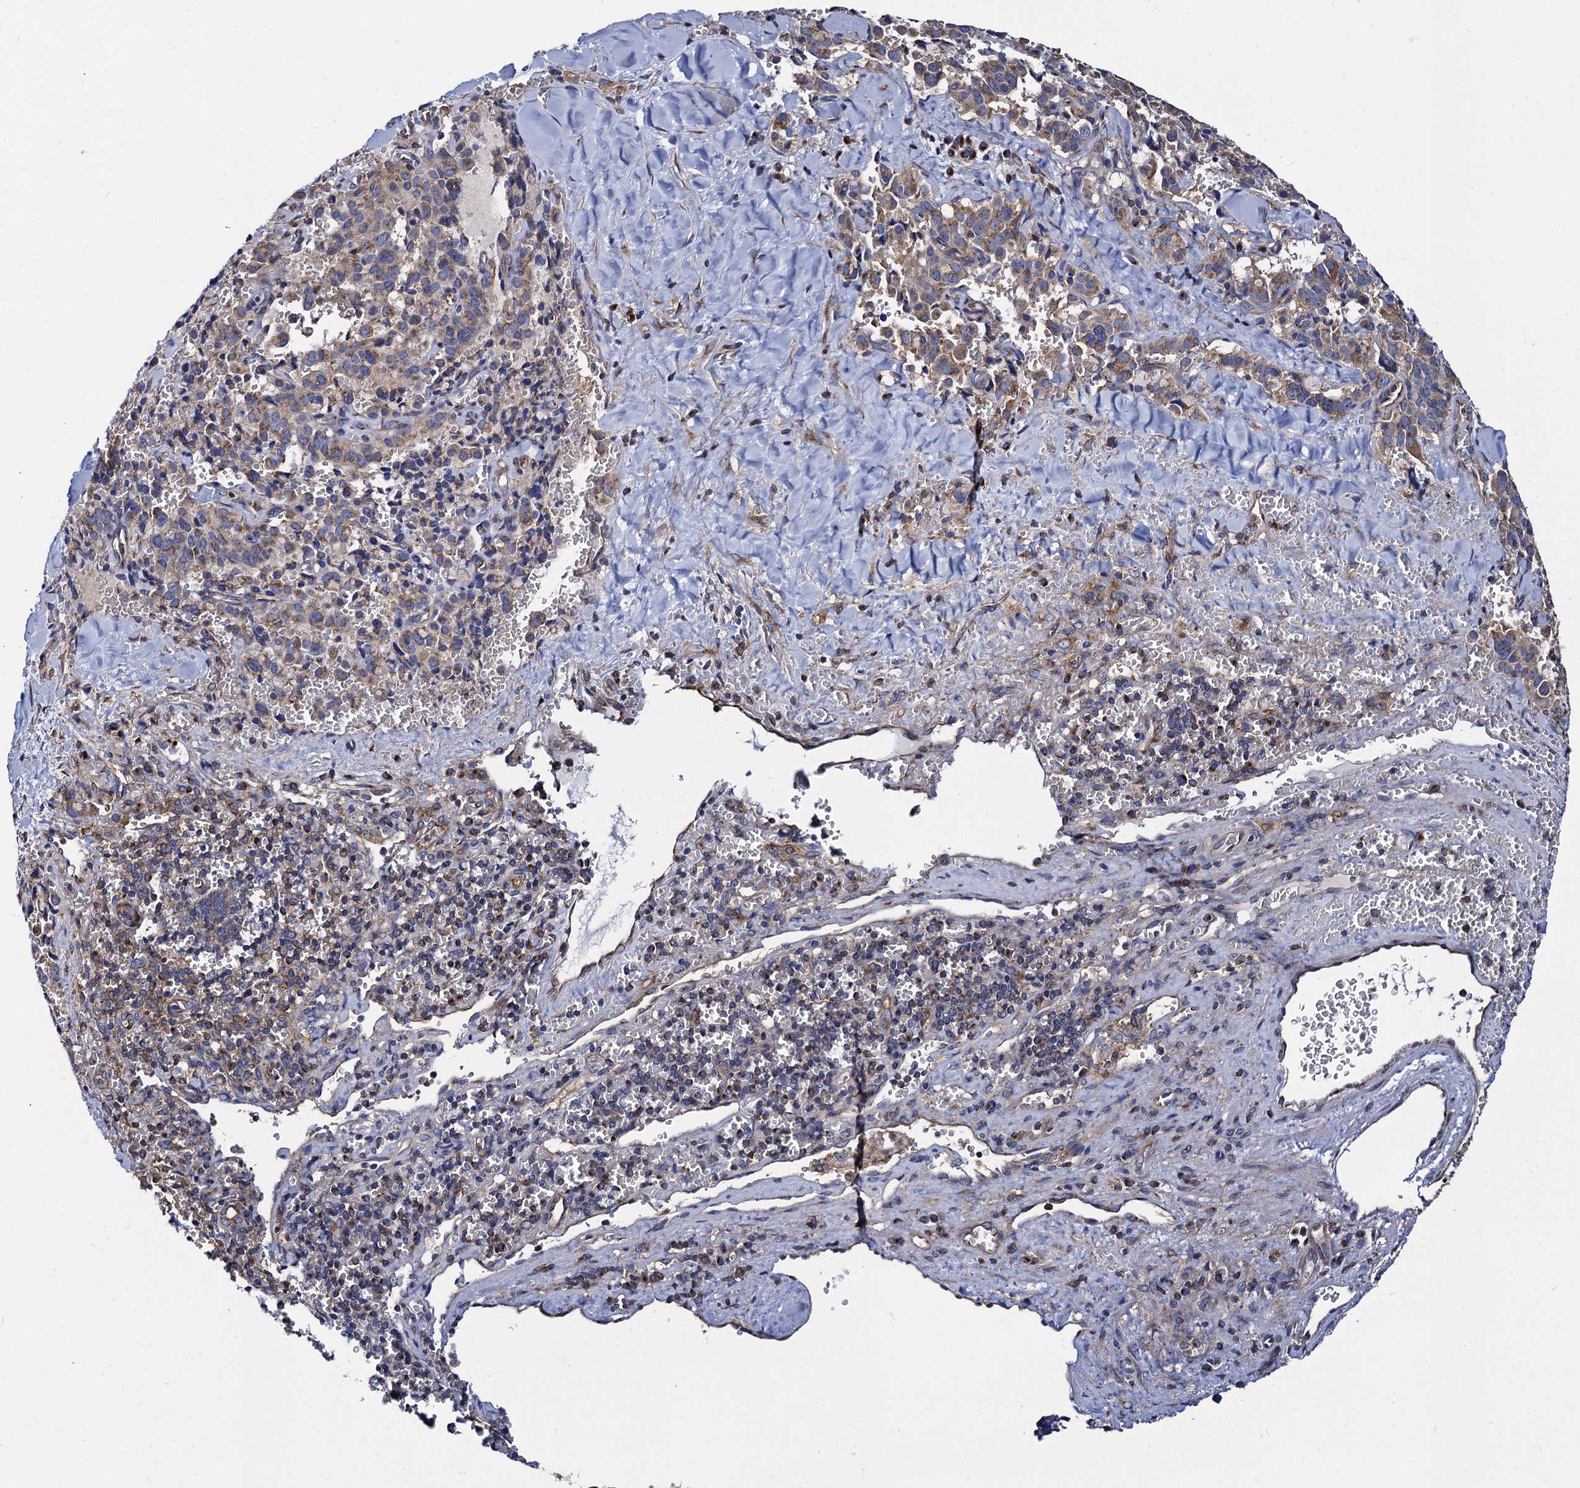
{"staining": {"intensity": "moderate", "quantity": "25%-75%", "location": "cytoplasmic/membranous"}, "tissue": "pancreatic cancer", "cell_type": "Tumor cells", "image_type": "cancer", "snomed": [{"axis": "morphology", "description": "Adenocarcinoma, NOS"}, {"axis": "topography", "description": "Pancreas"}], "caption": "Protein staining exhibits moderate cytoplasmic/membranous staining in about 25%-75% of tumor cells in pancreatic adenocarcinoma.", "gene": "DYDC1", "patient": {"sex": "male", "age": 65}}